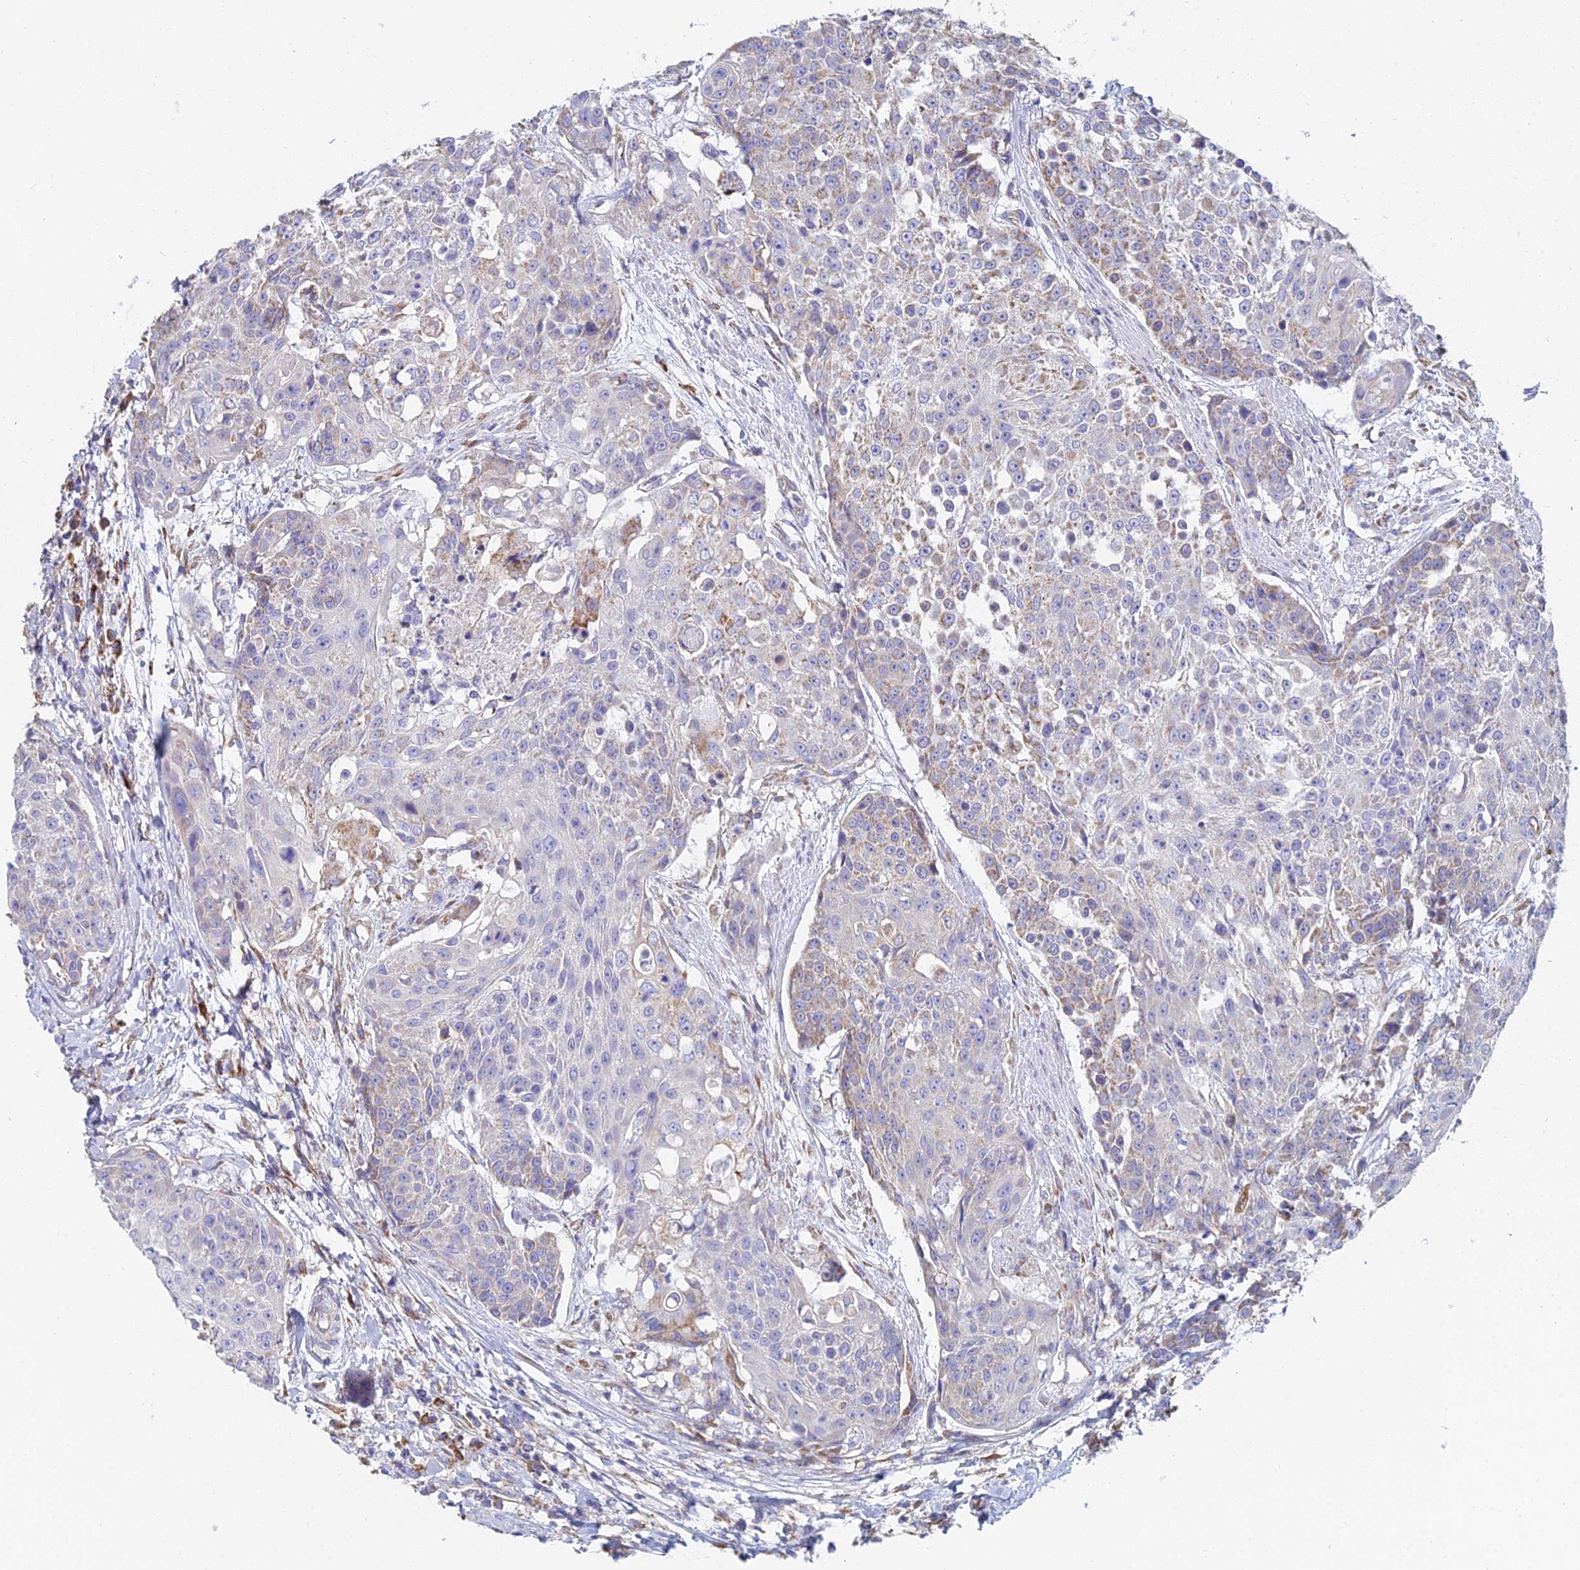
{"staining": {"intensity": "weak", "quantity": "25%-75%", "location": "cytoplasmic/membranous"}, "tissue": "urothelial cancer", "cell_type": "Tumor cells", "image_type": "cancer", "snomed": [{"axis": "morphology", "description": "Urothelial carcinoma, High grade"}, {"axis": "topography", "description": "Urinary bladder"}], "caption": "Immunohistochemistry (IHC) image of urothelial cancer stained for a protein (brown), which displays low levels of weak cytoplasmic/membranous positivity in approximately 25%-75% of tumor cells.", "gene": "CRACR2B", "patient": {"sex": "female", "age": 63}}